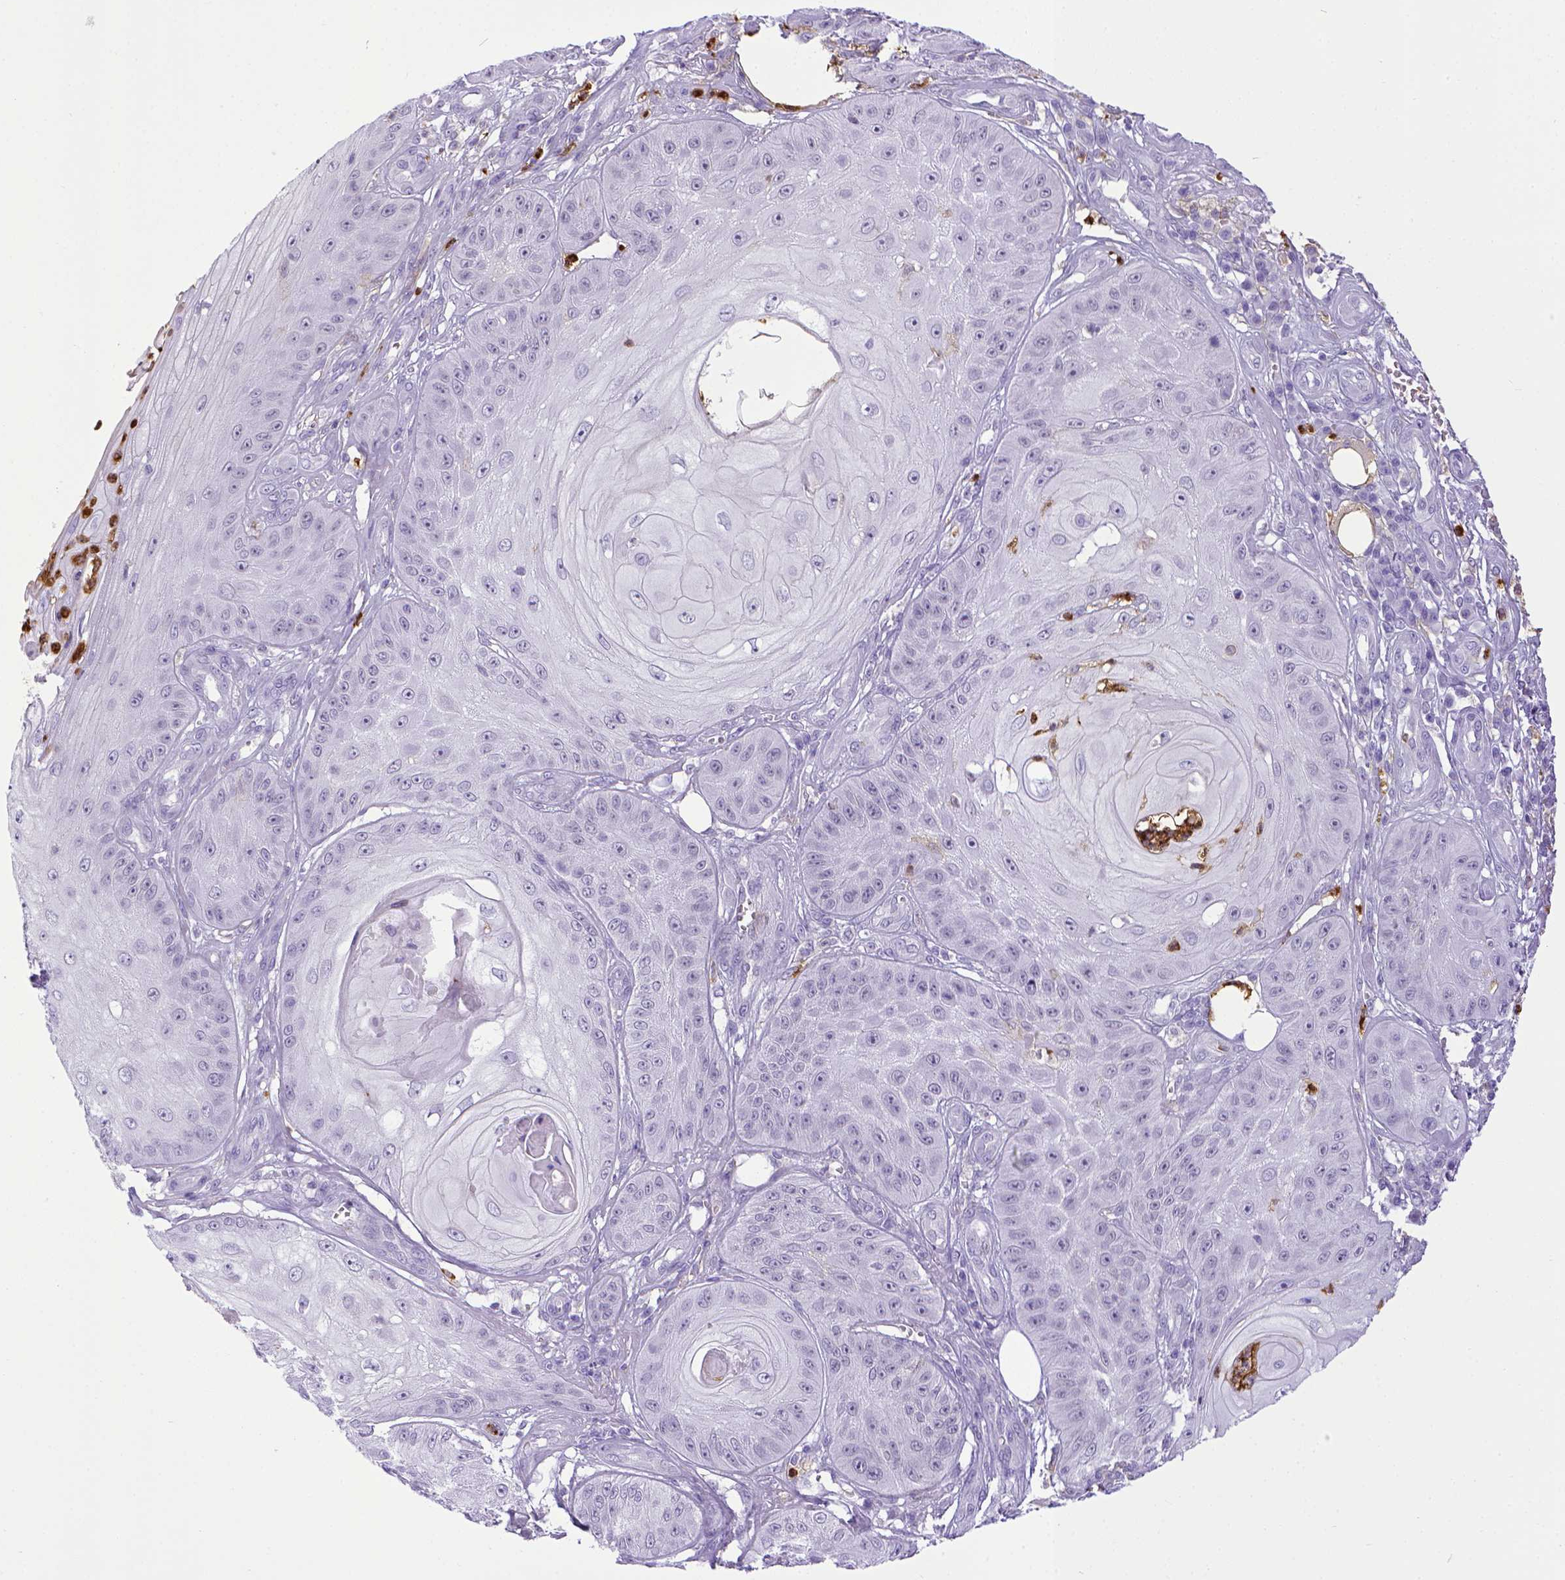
{"staining": {"intensity": "negative", "quantity": "none", "location": "none"}, "tissue": "skin cancer", "cell_type": "Tumor cells", "image_type": "cancer", "snomed": [{"axis": "morphology", "description": "Squamous cell carcinoma, NOS"}, {"axis": "topography", "description": "Skin"}], "caption": "High power microscopy micrograph of an immunohistochemistry (IHC) micrograph of skin cancer (squamous cell carcinoma), revealing no significant staining in tumor cells.", "gene": "ITGAM", "patient": {"sex": "male", "age": 70}}